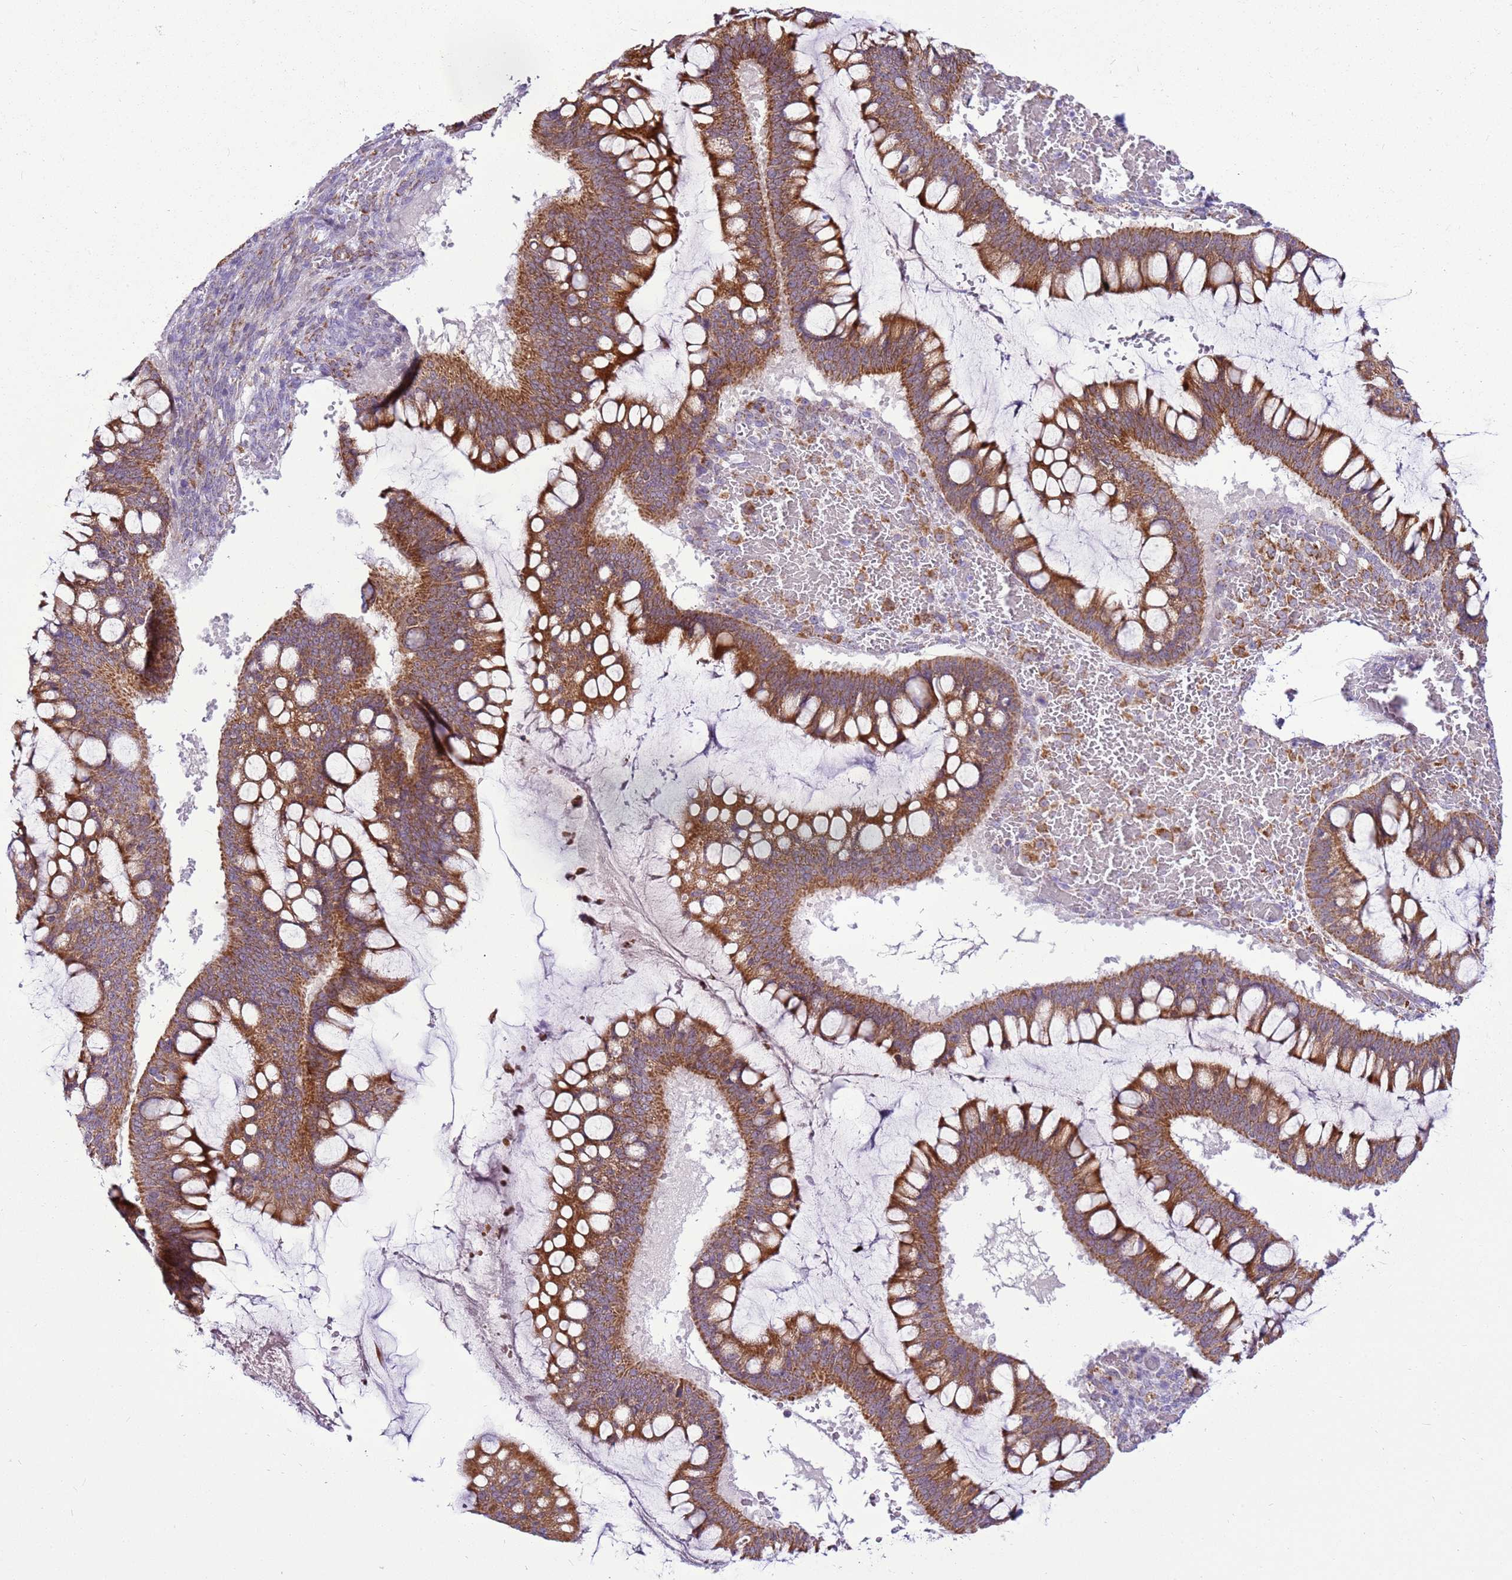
{"staining": {"intensity": "moderate", "quantity": ">75%", "location": "cytoplasmic/membranous"}, "tissue": "ovarian cancer", "cell_type": "Tumor cells", "image_type": "cancer", "snomed": [{"axis": "morphology", "description": "Cystadenocarcinoma, mucinous, NOS"}, {"axis": "topography", "description": "Ovary"}], "caption": "Brown immunohistochemical staining in human ovarian cancer demonstrates moderate cytoplasmic/membranous staining in about >75% of tumor cells.", "gene": "MRPL36", "patient": {"sex": "female", "age": 73}}